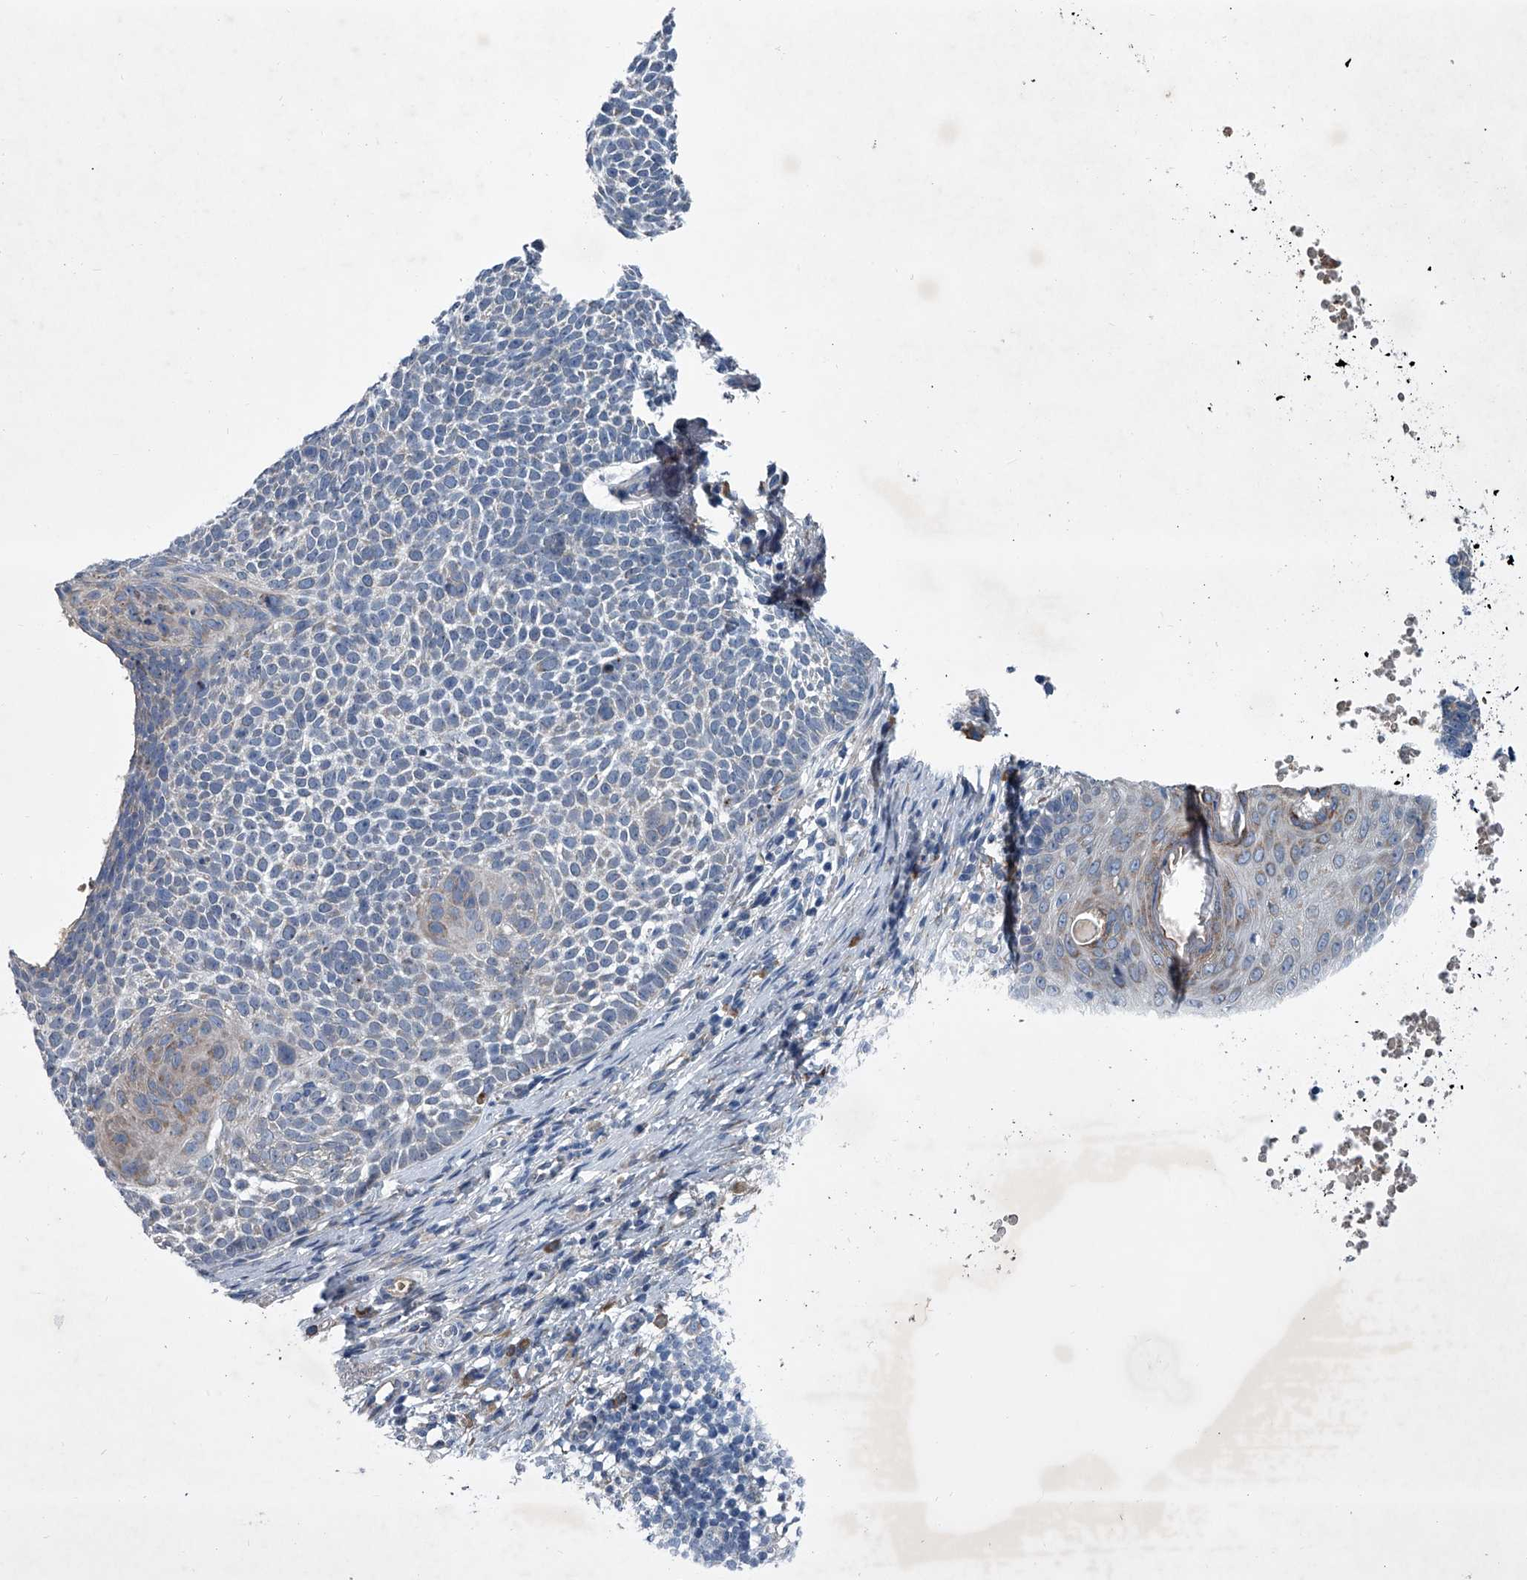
{"staining": {"intensity": "negative", "quantity": "none", "location": "none"}, "tissue": "skin cancer", "cell_type": "Tumor cells", "image_type": "cancer", "snomed": [{"axis": "morphology", "description": "Basal cell carcinoma"}, {"axis": "topography", "description": "Skin"}], "caption": "The photomicrograph shows no significant staining in tumor cells of skin basal cell carcinoma. The staining is performed using DAB brown chromogen with nuclei counter-stained in using hematoxylin.", "gene": "ABCG1", "patient": {"sex": "female", "age": 81}}